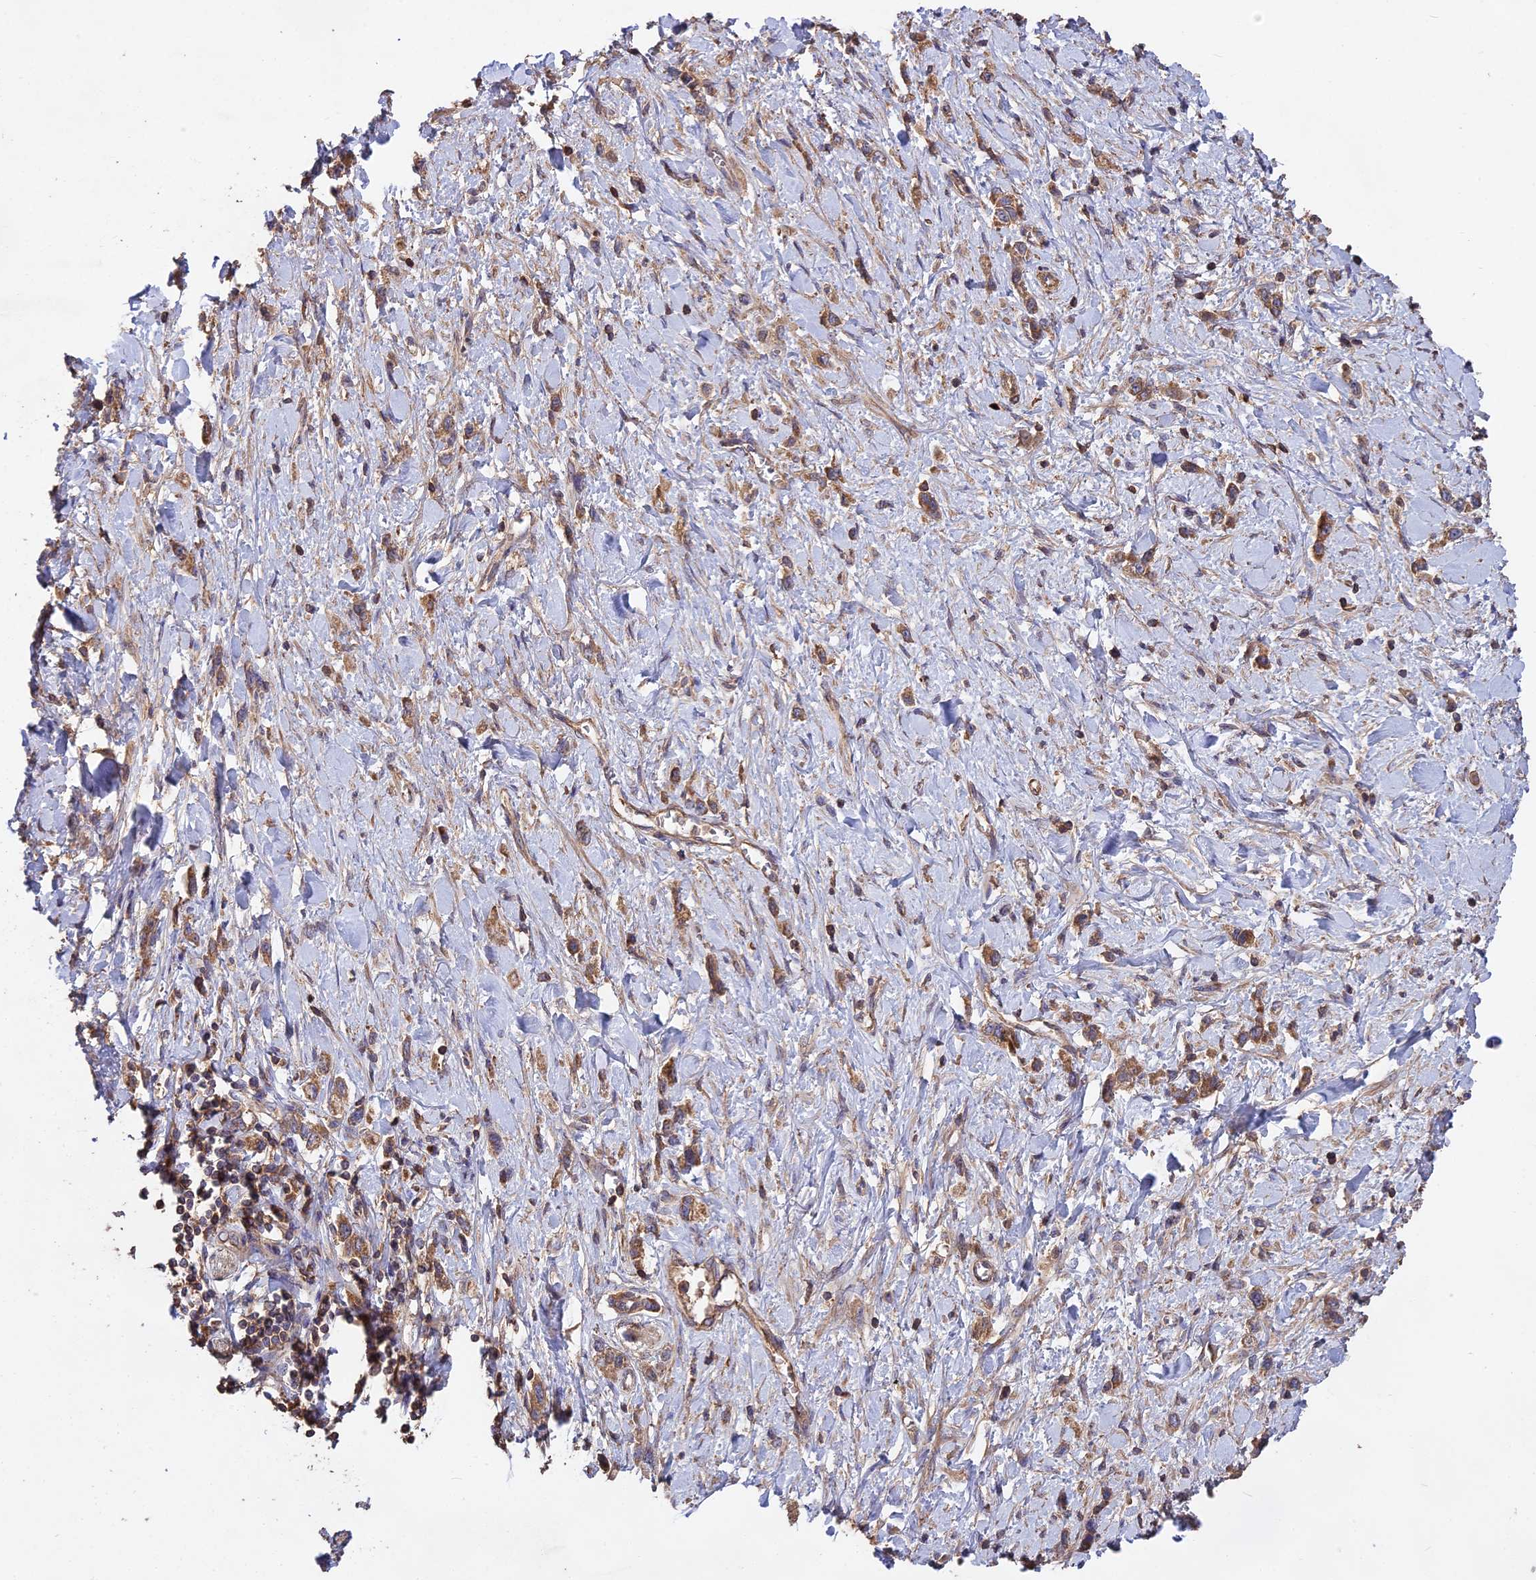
{"staining": {"intensity": "moderate", "quantity": ">75%", "location": "cytoplasmic/membranous"}, "tissue": "stomach cancer", "cell_type": "Tumor cells", "image_type": "cancer", "snomed": [{"axis": "morphology", "description": "Normal tissue, NOS"}, {"axis": "morphology", "description": "Adenocarcinoma, NOS"}, {"axis": "topography", "description": "Stomach, upper"}, {"axis": "topography", "description": "Stomach"}], "caption": "About >75% of tumor cells in stomach cancer display moderate cytoplasmic/membranous protein positivity as visualized by brown immunohistochemical staining.", "gene": "NUDT8", "patient": {"sex": "female", "age": 65}}